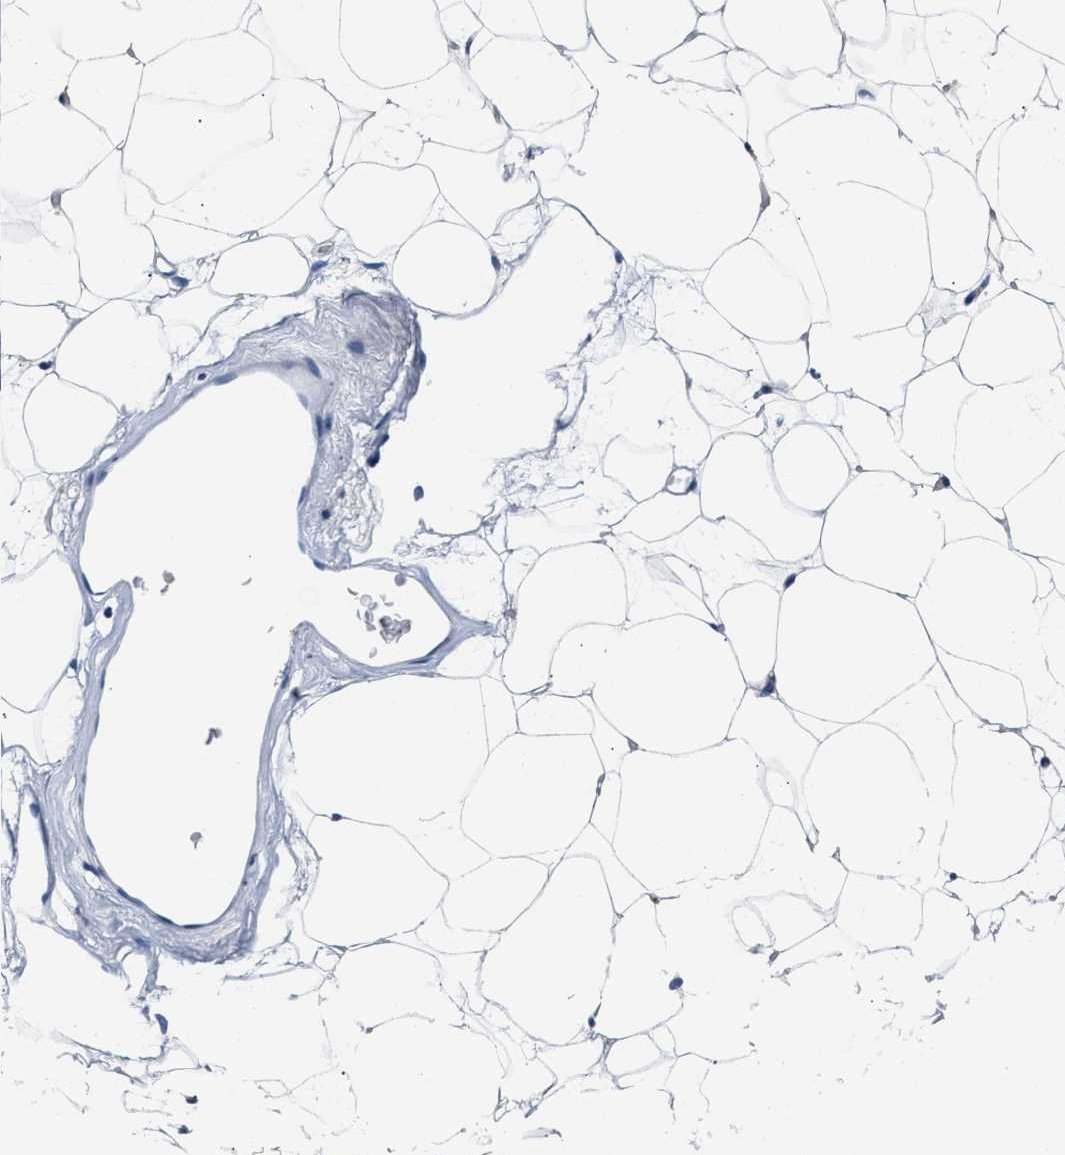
{"staining": {"intensity": "negative", "quantity": "none", "location": "none"}, "tissue": "adipose tissue", "cell_type": "Adipocytes", "image_type": "normal", "snomed": [{"axis": "morphology", "description": "Normal tissue, NOS"}, {"axis": "topography", "description": "Breast"}, {"axis": "topography", "description": "Soft tissue"}], "caption": "Adipocytes are negative for protein expression in normal human adipose tissue. (Immunohistochemistry (ihc), brightfield microscopy, high magnification).", "gene": "TUT7", "patient": {"sex": "female", "age": 75}}